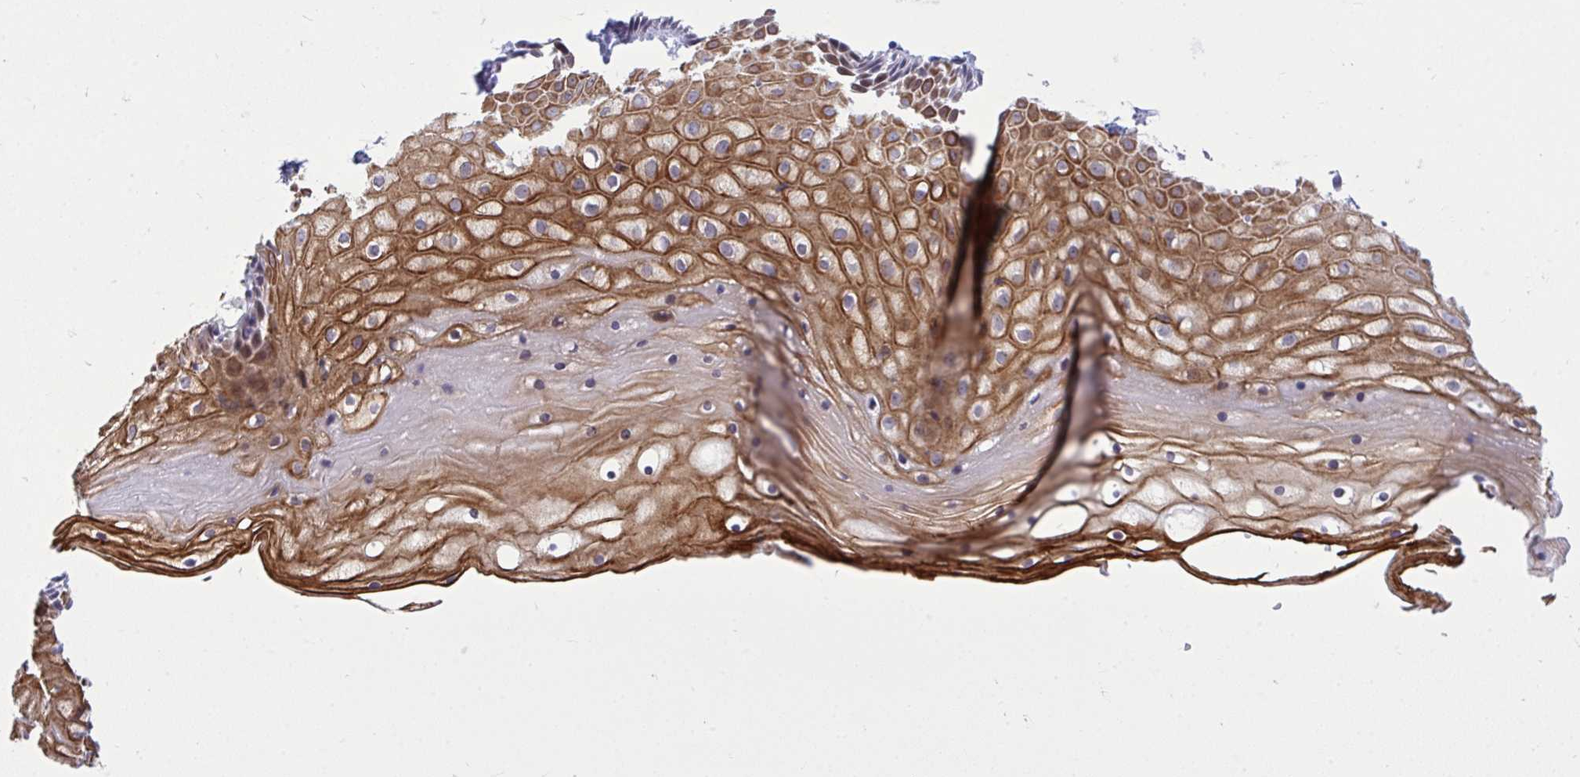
{"staining": {"intensity": "negative", "quantity": "none", "location": "none"}, "tissue": "cervix", "cell_type": "Glandular cells", "image_type": "normal", "snomed": [{"axis": "morphology", "description": "Normal tissue, NOS"}, {"axis": "topography", "description": "Cervix"}], "caption": "This photomicrograph is of normal cervix stained with IHC to label a protein in brown with the nuclei are counter-stained blue. There is no expression in glandular cells.", "gene": "TEAD4", "patient": {"sex": "female", "age": 36}}